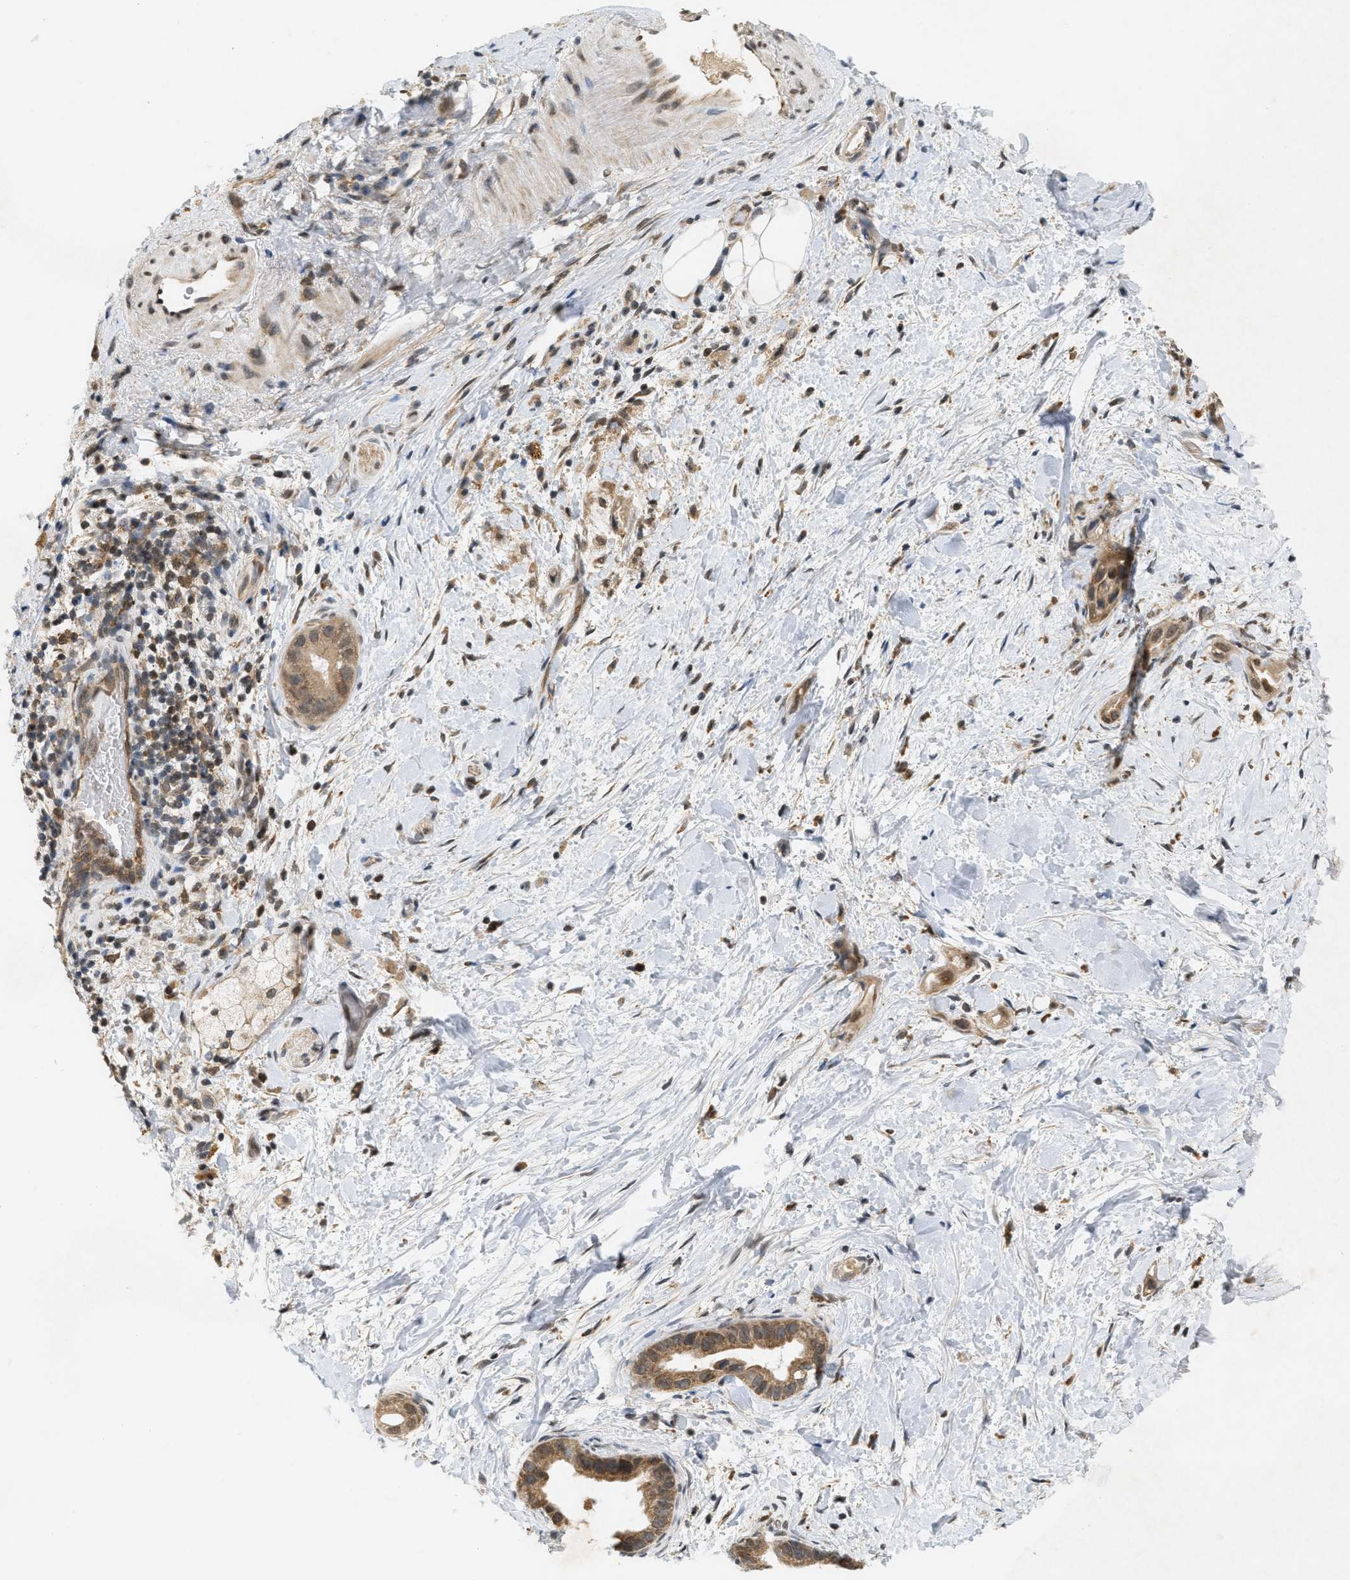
{"staining": {"intensity": "moderate", "quantity": ">75%", "location": "cytoplasmic/membranous"}, "tissue": "pancreatic cancer", "cell_type": "Tumor cells", "image_type": "cancer", "snomed": [{"axis": "morphology", "description": "Adenocarcinoma, NOS"}, {"axis": "topography", "description": "Pancreas"}], "caption": "High-power microscopy captured an IHC micrograph of pancreatic cancer (adenocarcinoma), revealing moderate cytoplasmic/membranous staining in about >75% of tumor cells. (DAB (3,3'-diaminobenzidine) IHC with brightfield microscopy, high magnification).", "gene": "PRKD1", "patient": {"sex": "male", "age": 55}}